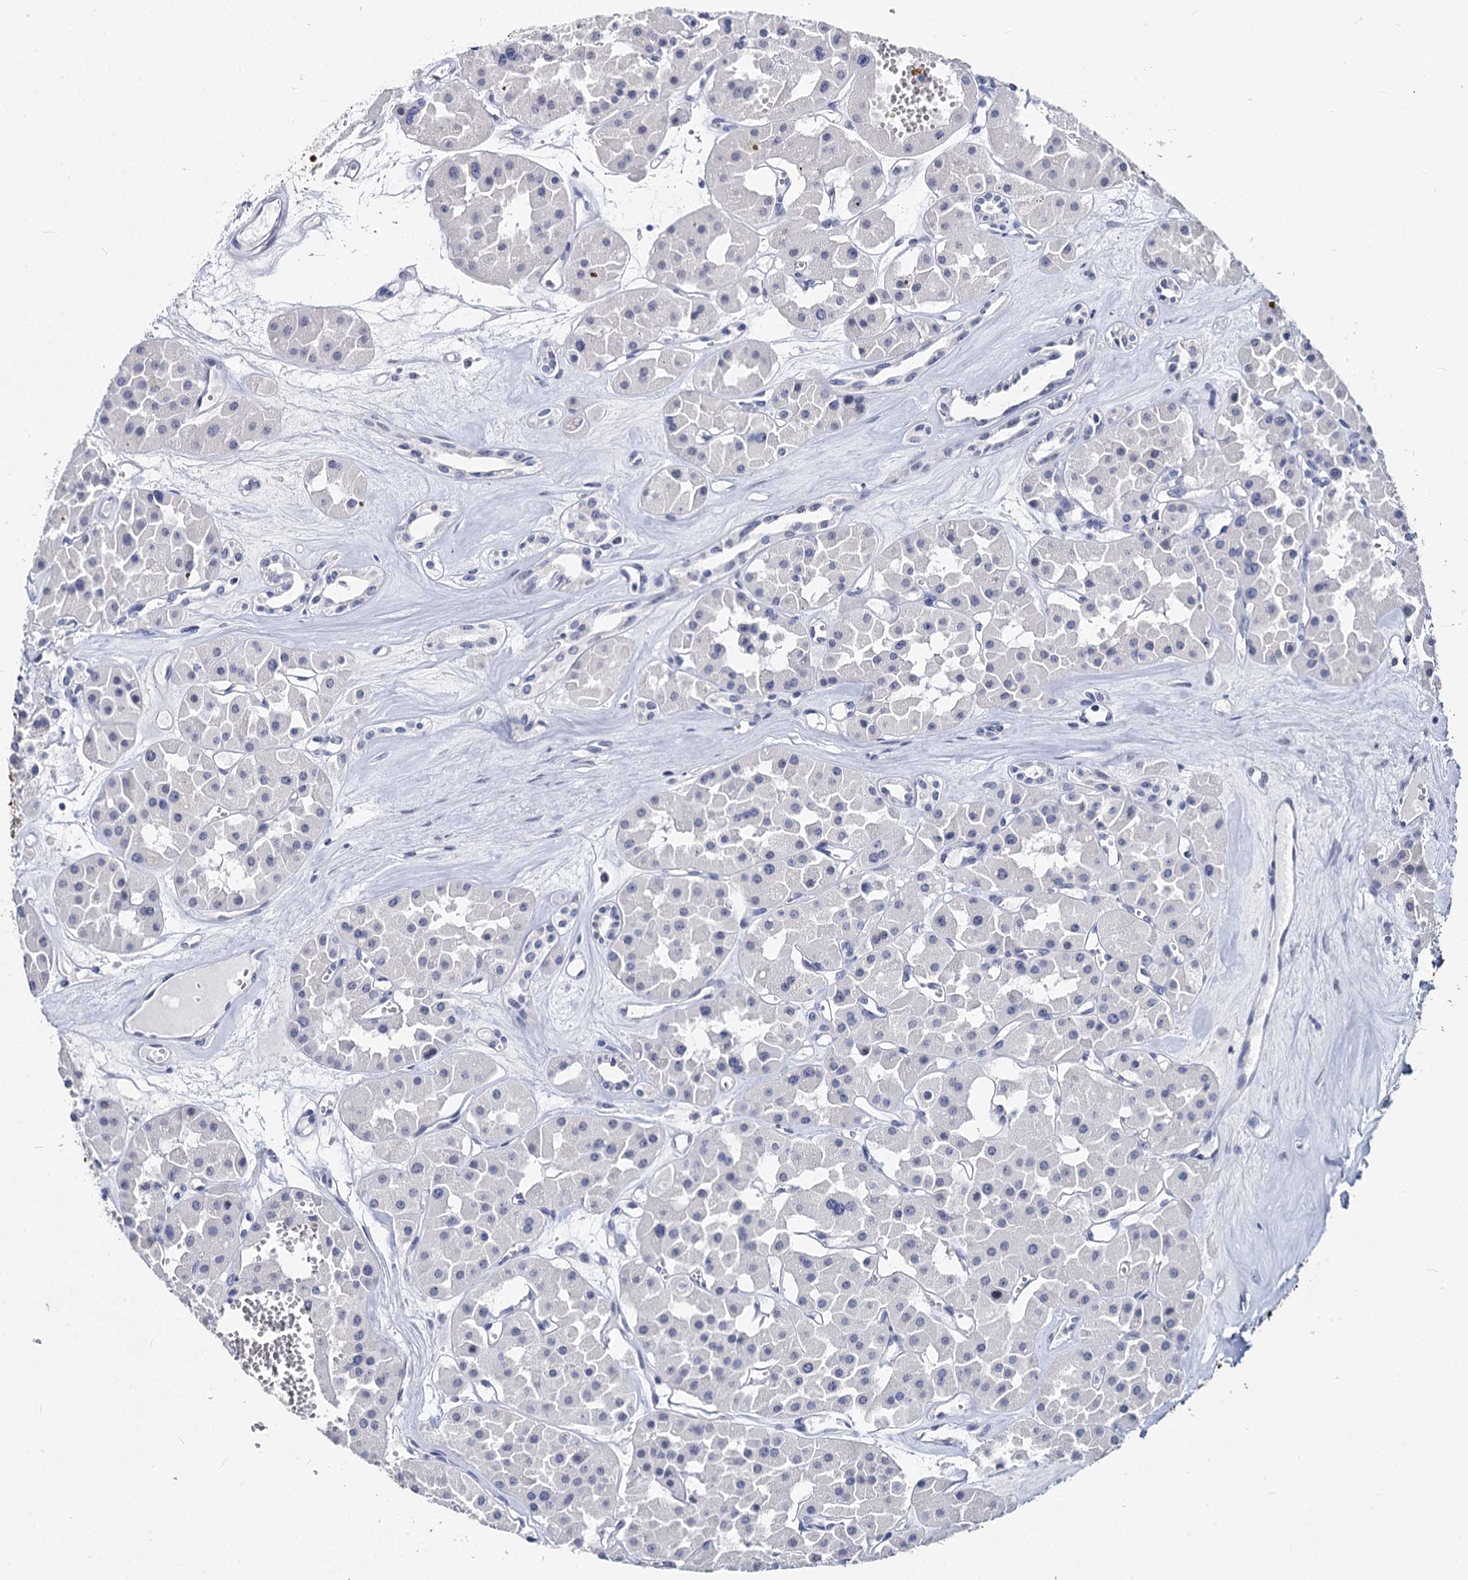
{"staining": {"intensity": "negative", "quantity": "none", "location": "none"}, "tissue": "renal cancer", "cell_type": "Tumor cells", "image_type": "cancer", "snomed": [{"axis": "morphology", "description": "Carcinoma, NOS"}, {"axis": "topography", "description": "Kidney"}], "caption": "Tumor cells are negative for protein expression in human renal cancer (carcinoma).", "gene": "MAGEA4", "patient": {"sex": "female", "age": 75}}